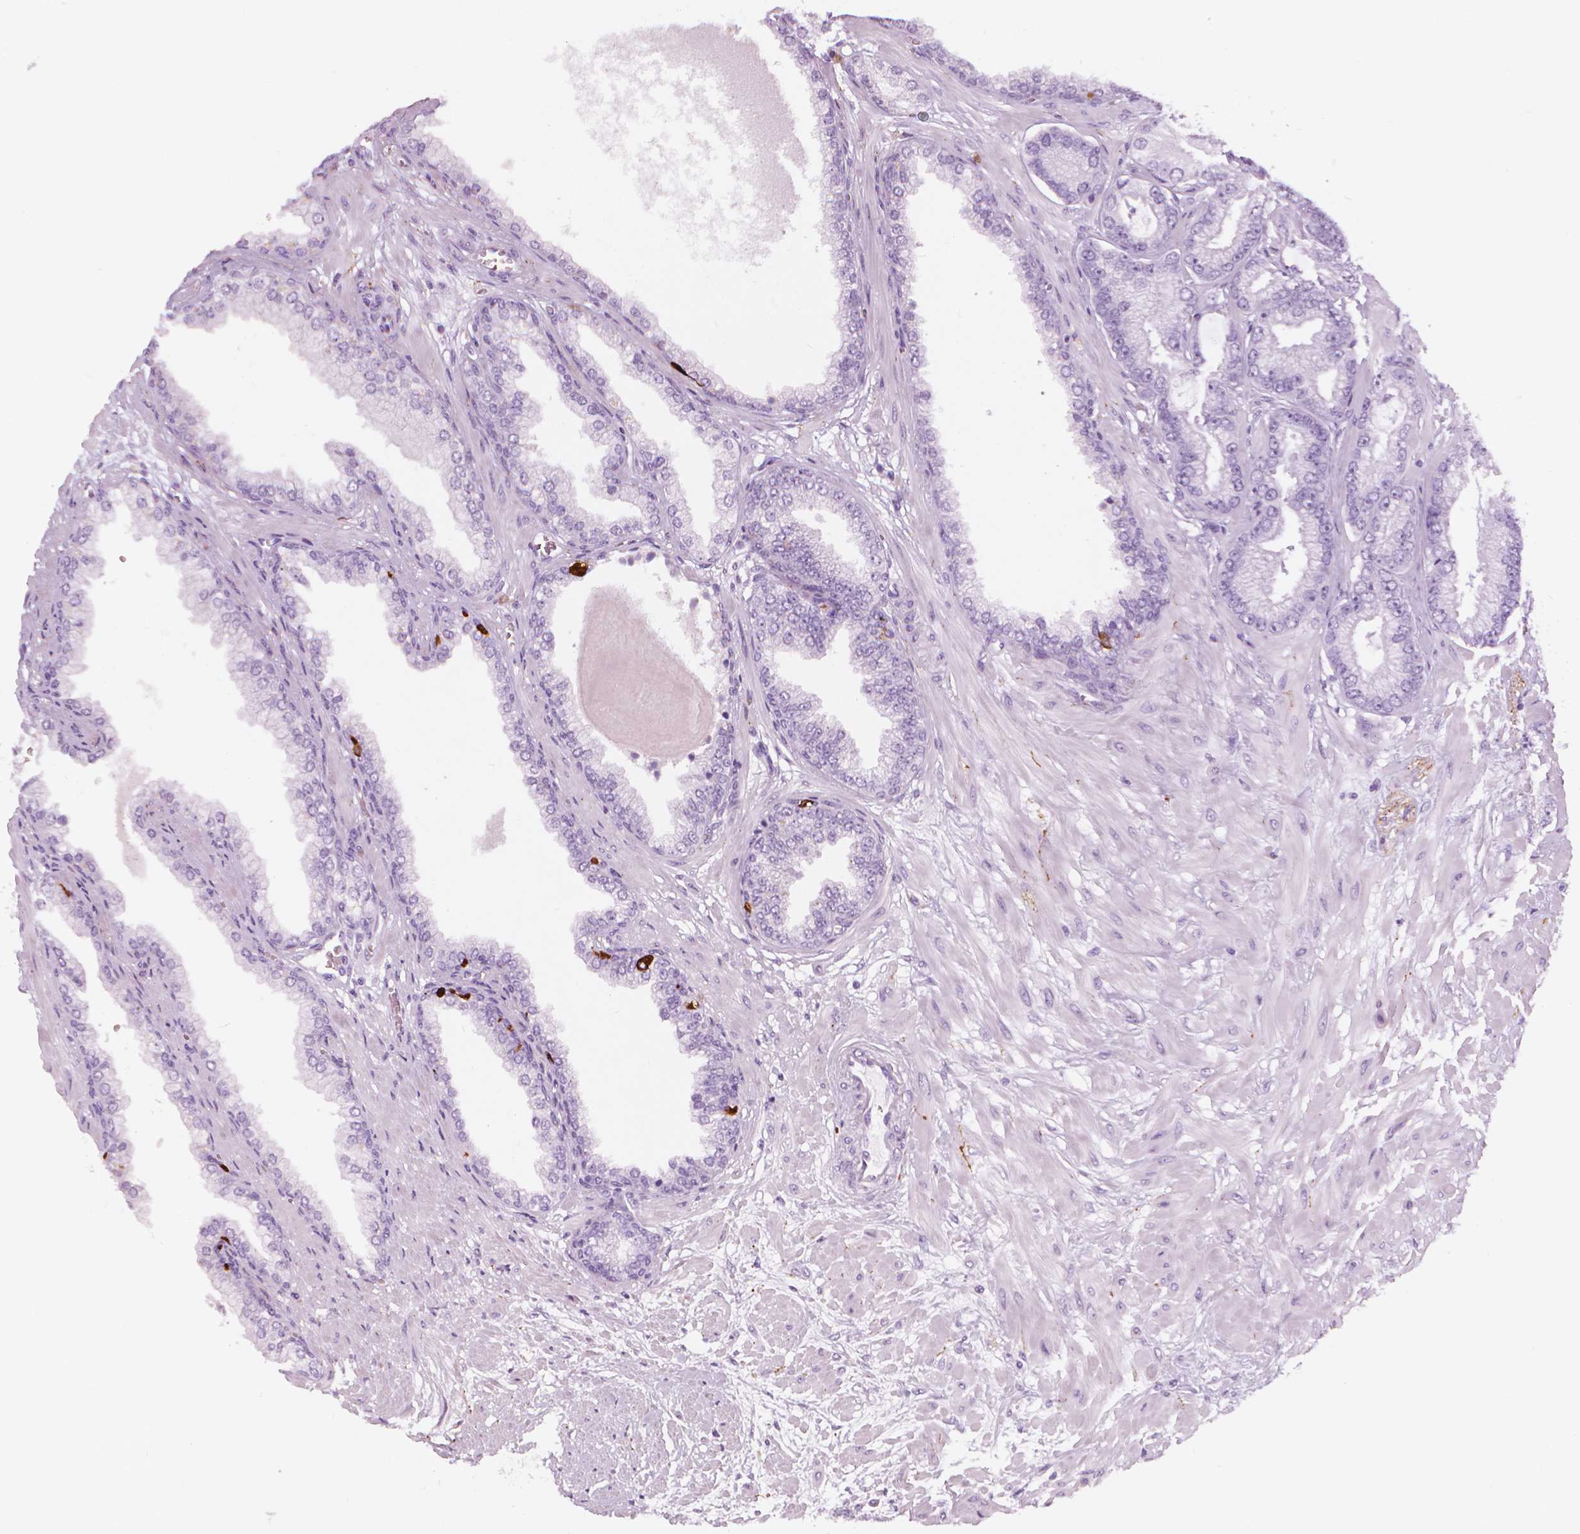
{"staining": {"intensity": "negative", "quantity": "none", "location": "none"}, "tissue": "prostate cancer", "cell_type": "Tumor cells", "image_type": "cancer", "snomed": [{"axis": "morphology", "description": "Adenocarcinoma, Low grade"}, {"axis": "topography", "description": "Prostate"}], "caption": "DAB (3,3'-diaminobenzidine) immunohistochemical staining of low-grade adenocarcinoma (prostate) demonstrates no significant staining in tumor cells.", "gene": "SCG3", "patient": {"sex": "male", "age": 64}}